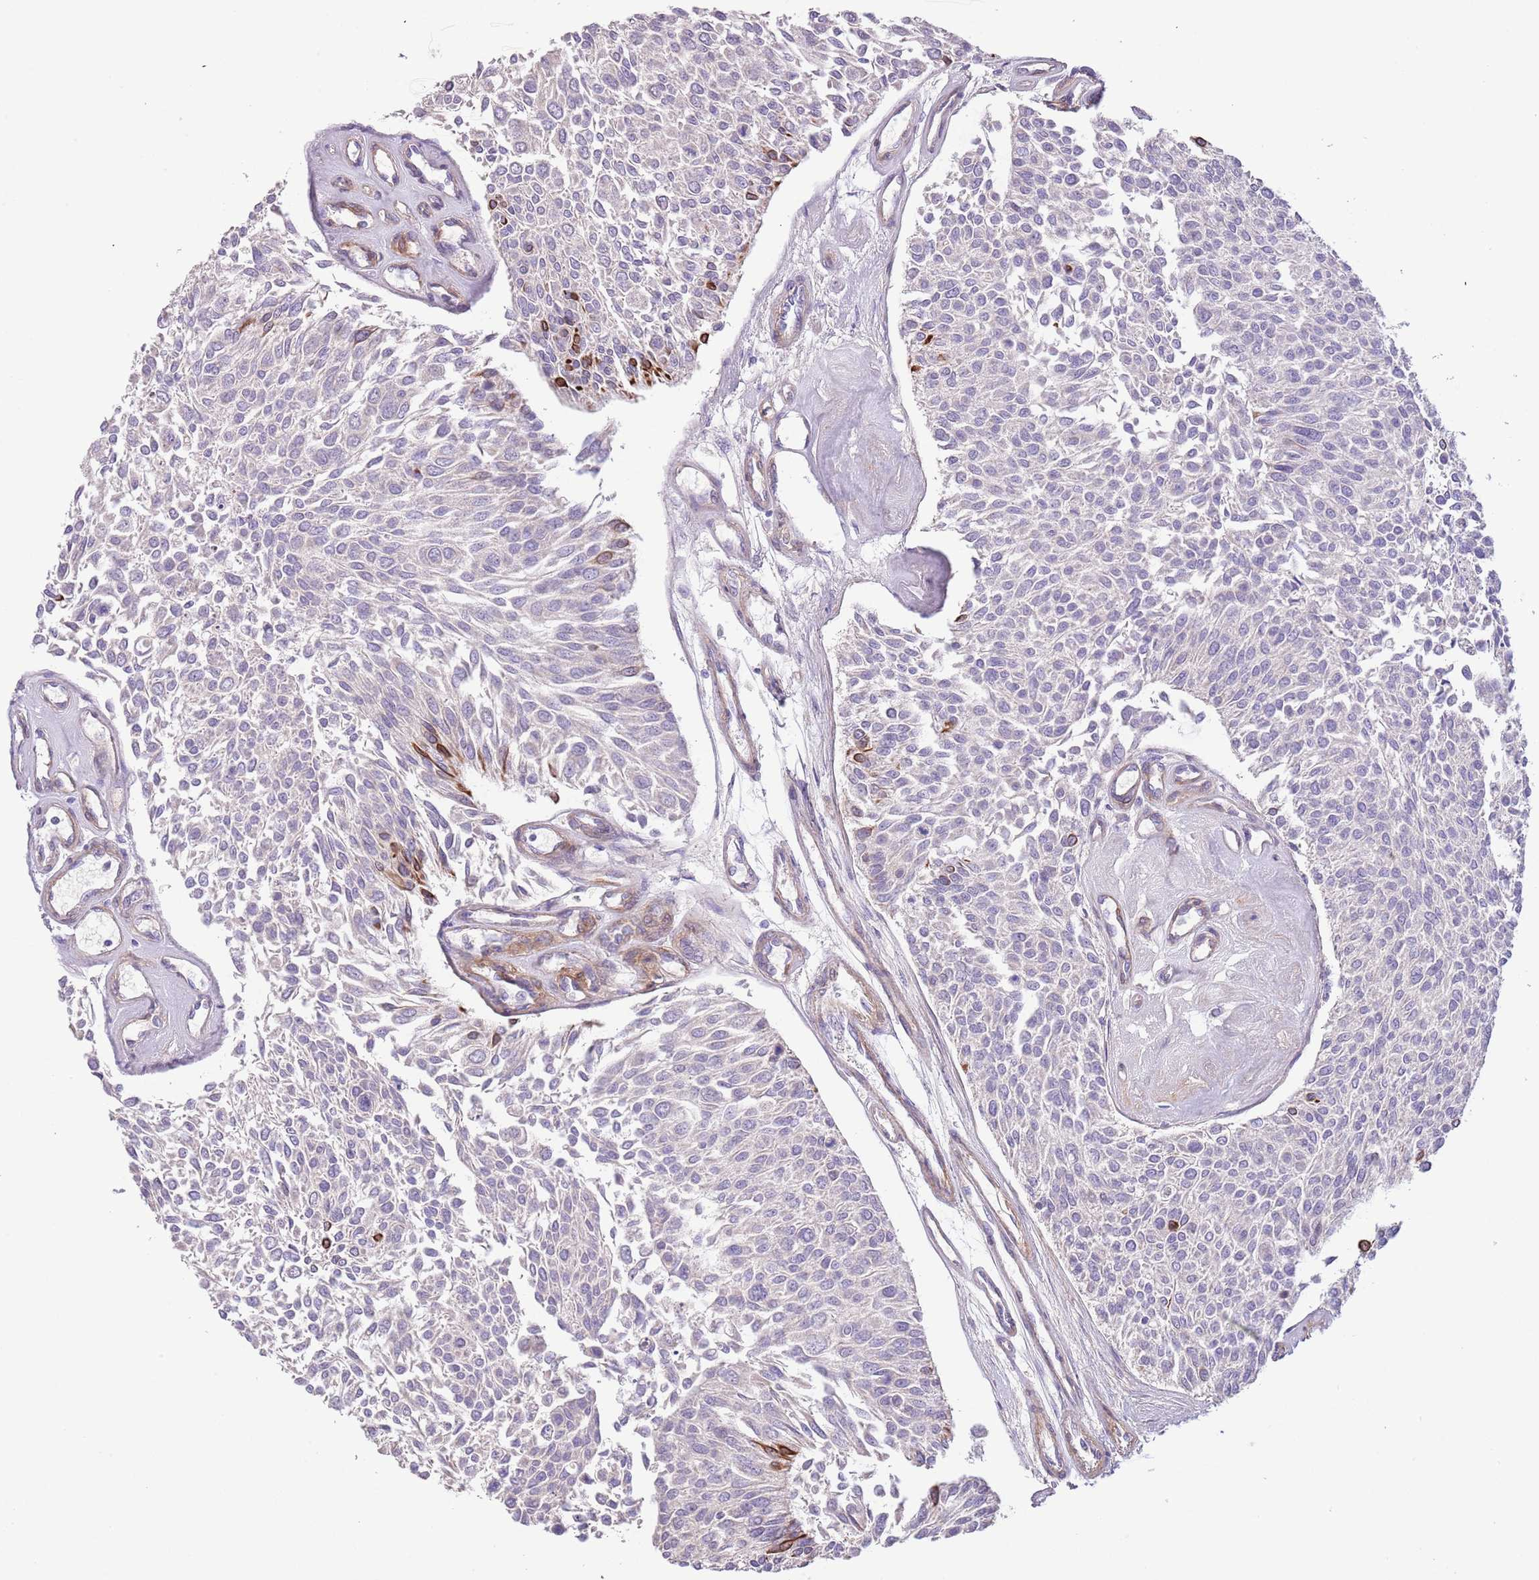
{"staining": {"intensity": "moderate", "quantity": "<25%", "location": "cytoplasmic/membranous"}, "tissue": "urothelial cancer", "cell_type": "Tumor cells", "image_type": "cancer", "snomed": [{"axis": "morphology", "description": "Urothelial carcinoma, NOS"}, {"axis": "topography", "description": "Urinary bladder"}], "caption": "This is a photomicrograph of immunohistochemistry (IHC) staining of urothelial cancer, which shows moderate positivity in the cytoplasmic/membranous of tumor cells.", "gene": "ZNF658", "patient": {"sex": "male", "age": 55}}